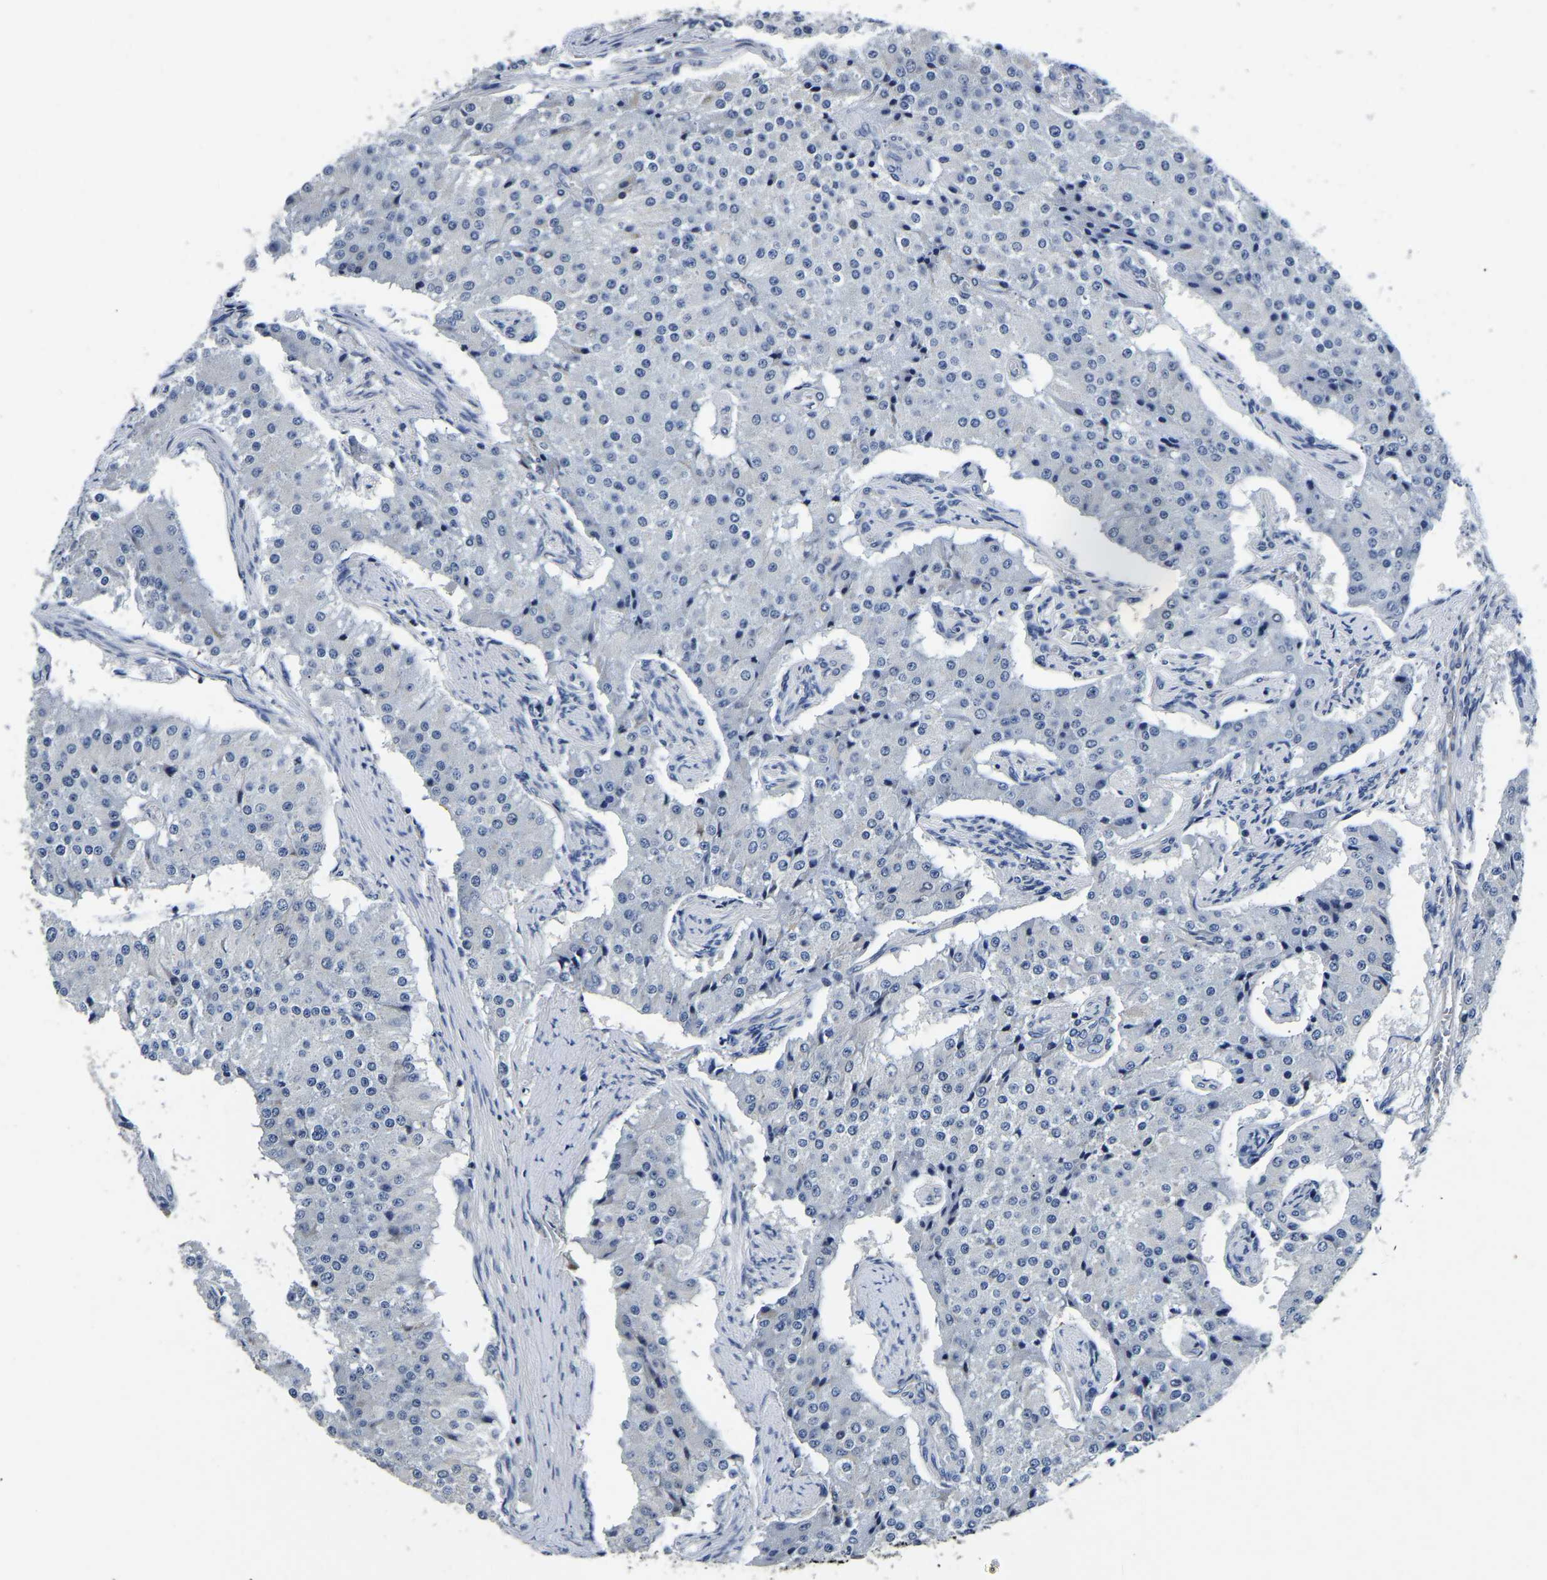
{"staining": {"intensity": "negative", "quantity": "none", "location": "none"}, "tissue": "carcinoid", "cell_type": "Tumor cells", "image_type": "cancer", "snomed": [{"axis": "morphology", "description": "Carcinoid, malignant, NOS"}, {"axis": "topography", "description": "Colon"}], "caption": "This image is of carcinoid (malignant) stained with immunohistochemistry to label a protein in brown with the nuclei are counter-stained blue. There is no positivity in tumor cells.", "gene": "KCTD17", "patient": {"sex": "female", "age": 52}}